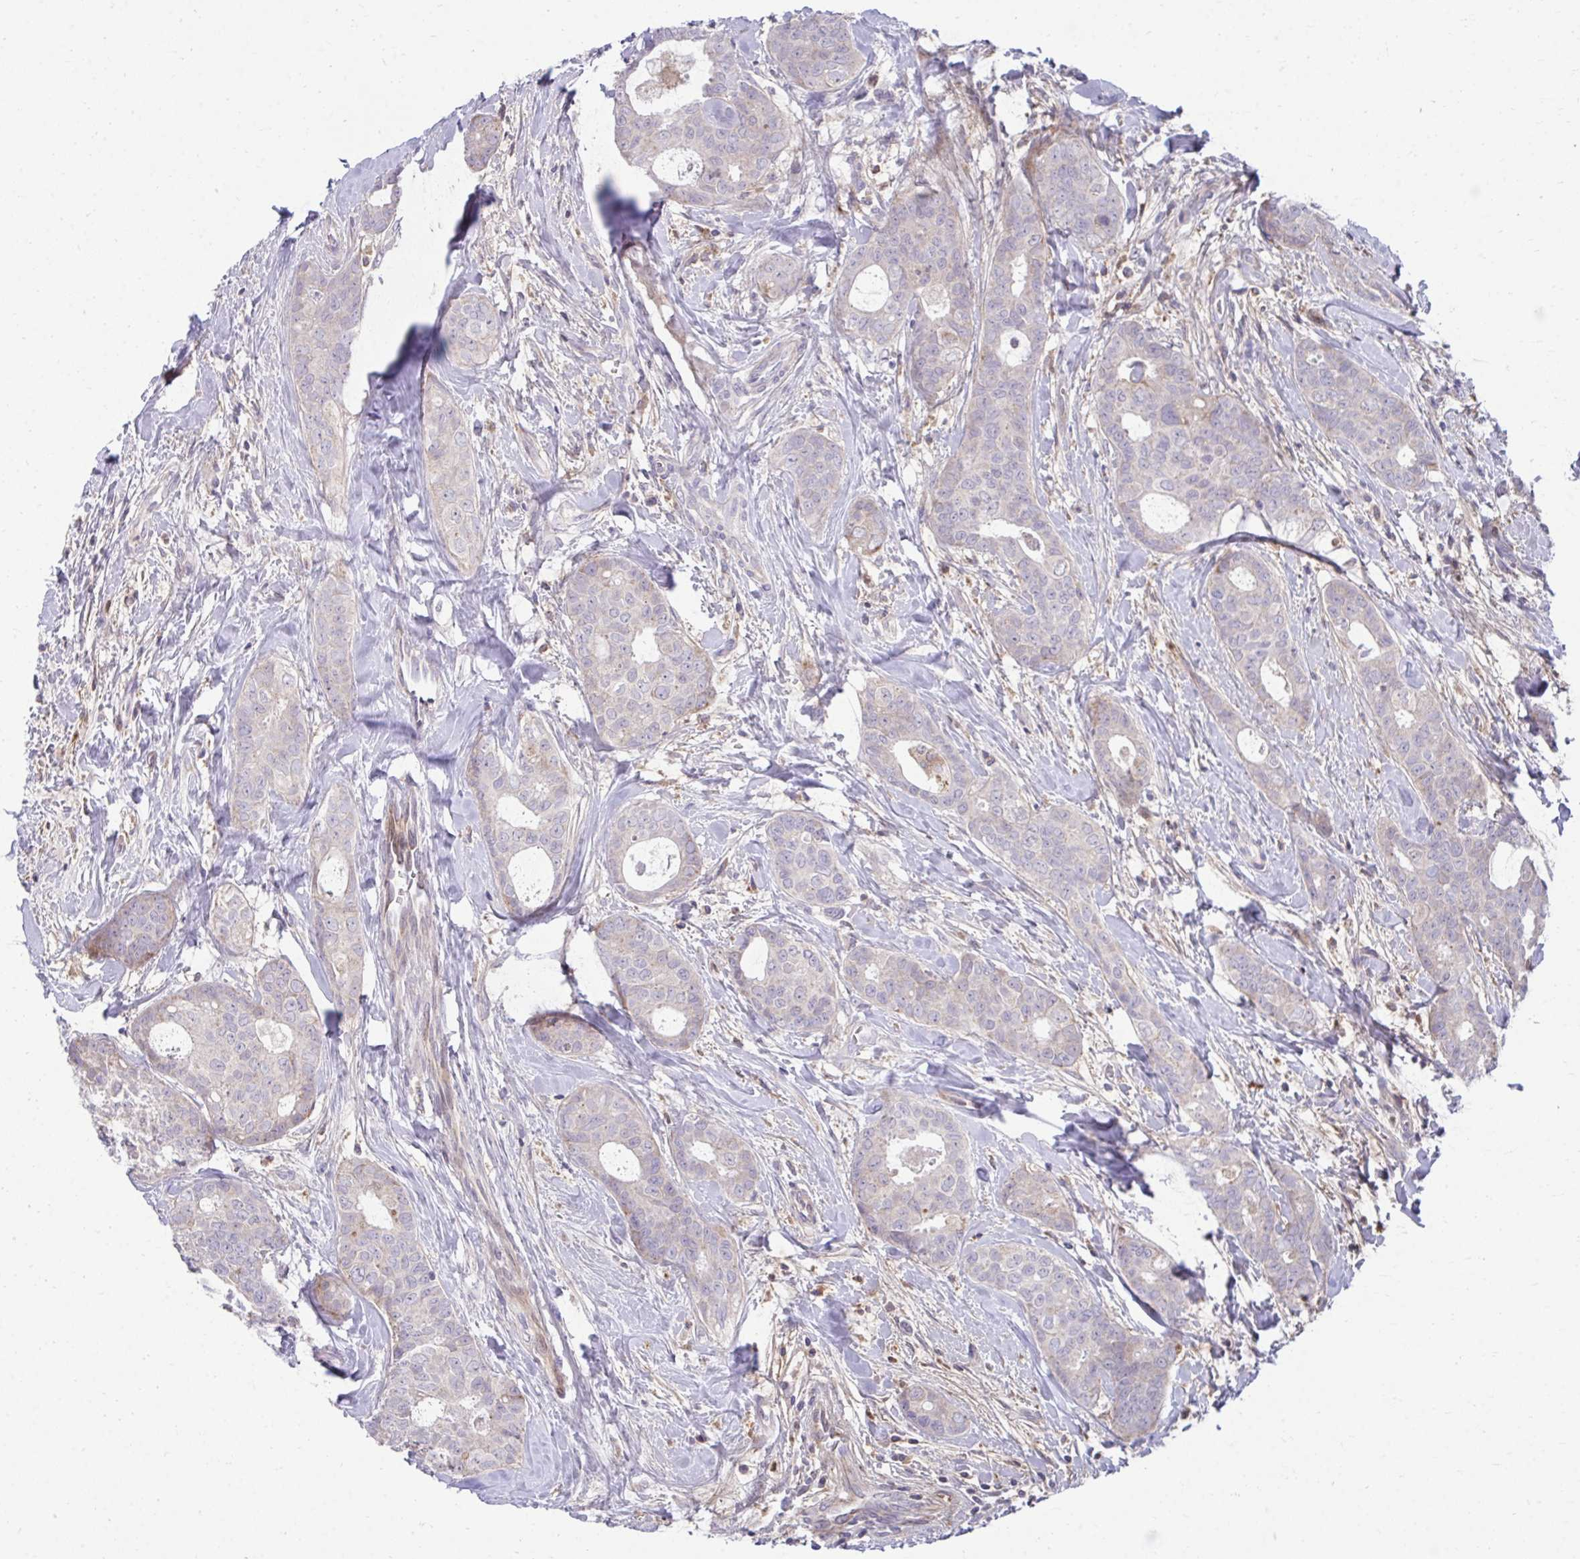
{"staining": {"intensity": "negative", "quantity": "none", "location": "none"}, "tissue": "breast cancer", "cell_type": "Tumor cells", "image_type": "cancer", "snomed": [{"axis": "morphology", "description": "Duct carcinoma"}, {"axis": "topography", "description": "Breast"}], "caption": "IHC image of human breast cancer stained for a protein (brown), which exhibits no expression in tumor cells.", "gene": "C16orf54", "patient": {"sex": "female", "age": 45}}